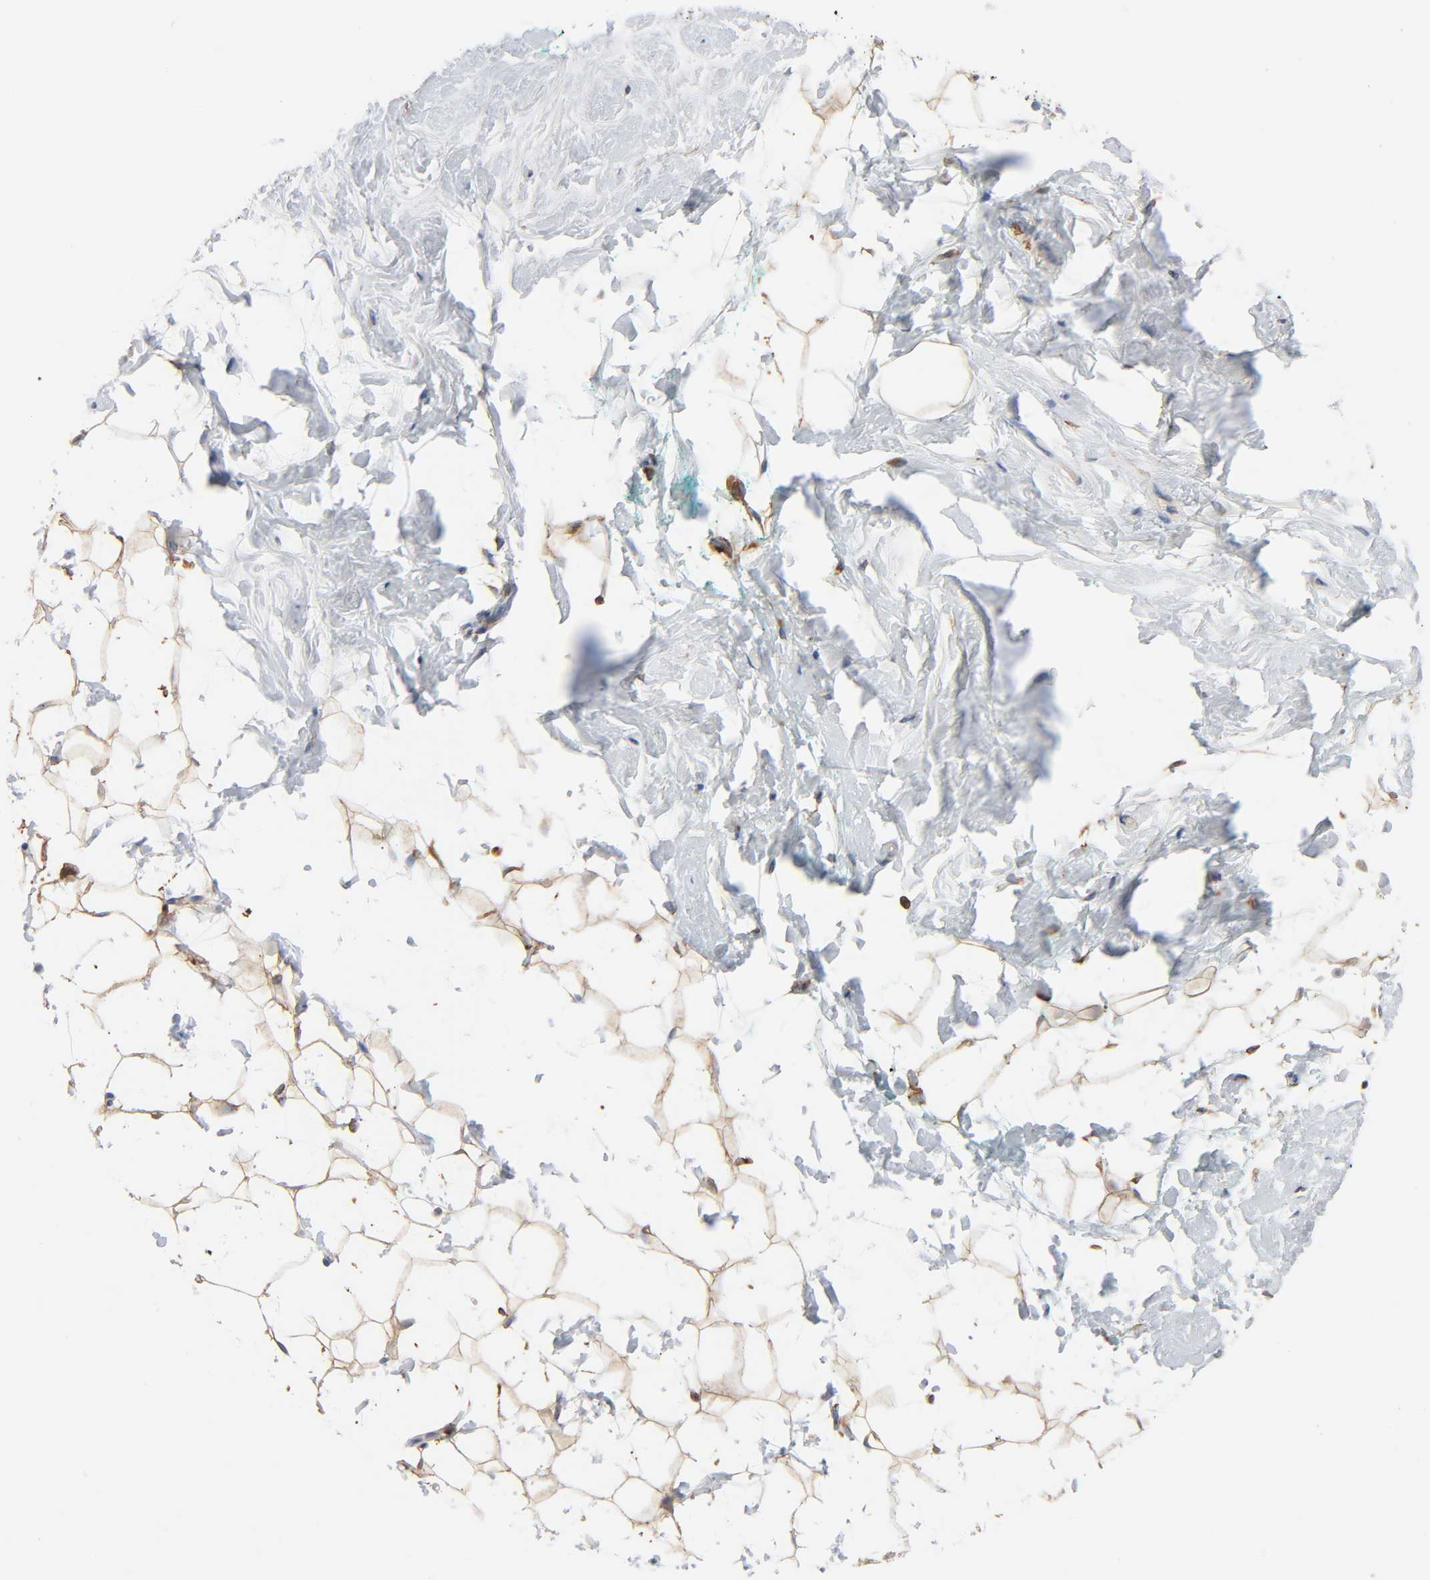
{"staining": {"intensity": "weak", "quantity": ">75%", "location": "cytoplasmic/membranous"}, "tissue": "breast", "cell_type": "Adipocytes", "image_type": "normal", "snomed": [{"axis": "morphology", "description": "Normal tissue, NOS"}, {"axis": "topography", "description": "Breast"}], "caption": "Protein staining reveals weak cytoplasmic/membranous staining in about >75% of adipocytes in unremarkable breast.", "gene": "BIN1", "patient": {"sex": "female", "age": 52}}